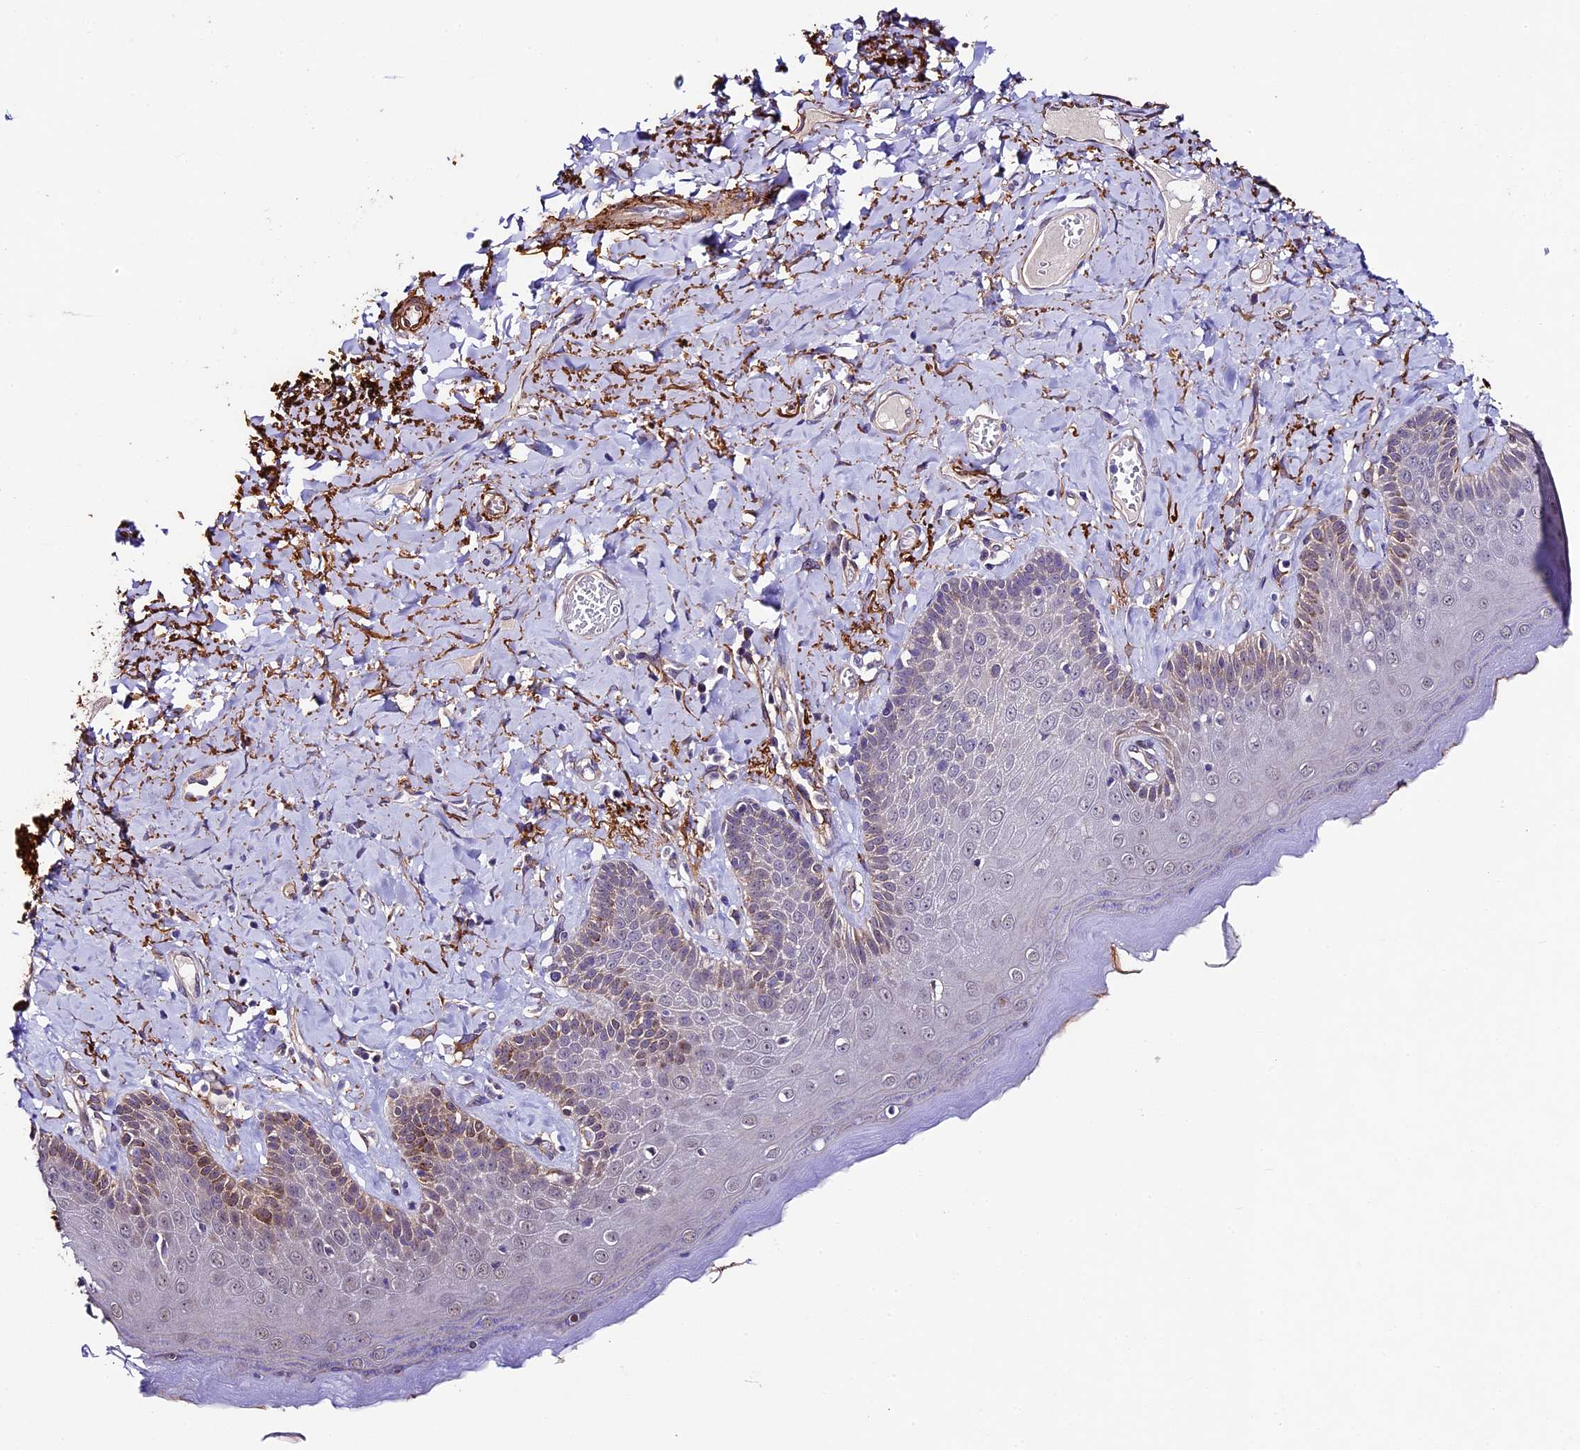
{"staining": {"intensity": "moderate", "quantity": "<25%", "location": "cytoplasmic/membranous"}, "tissue": "skin", "cell_type": "Epidermal cells", "image_type": "normal", "snomed": [{"axis": "morphology", "description": "Normal tissue, NOS"}, {"axis": "topography", "description": "Anal"}], "caption": "Immunohistochemical staining of normal skin shows moderate cytoplasmic/membranous protein expression in approximately <25% of epidermal cells.", "gene": "LSM7", "patient": {"sex": "male", "age": 69}}